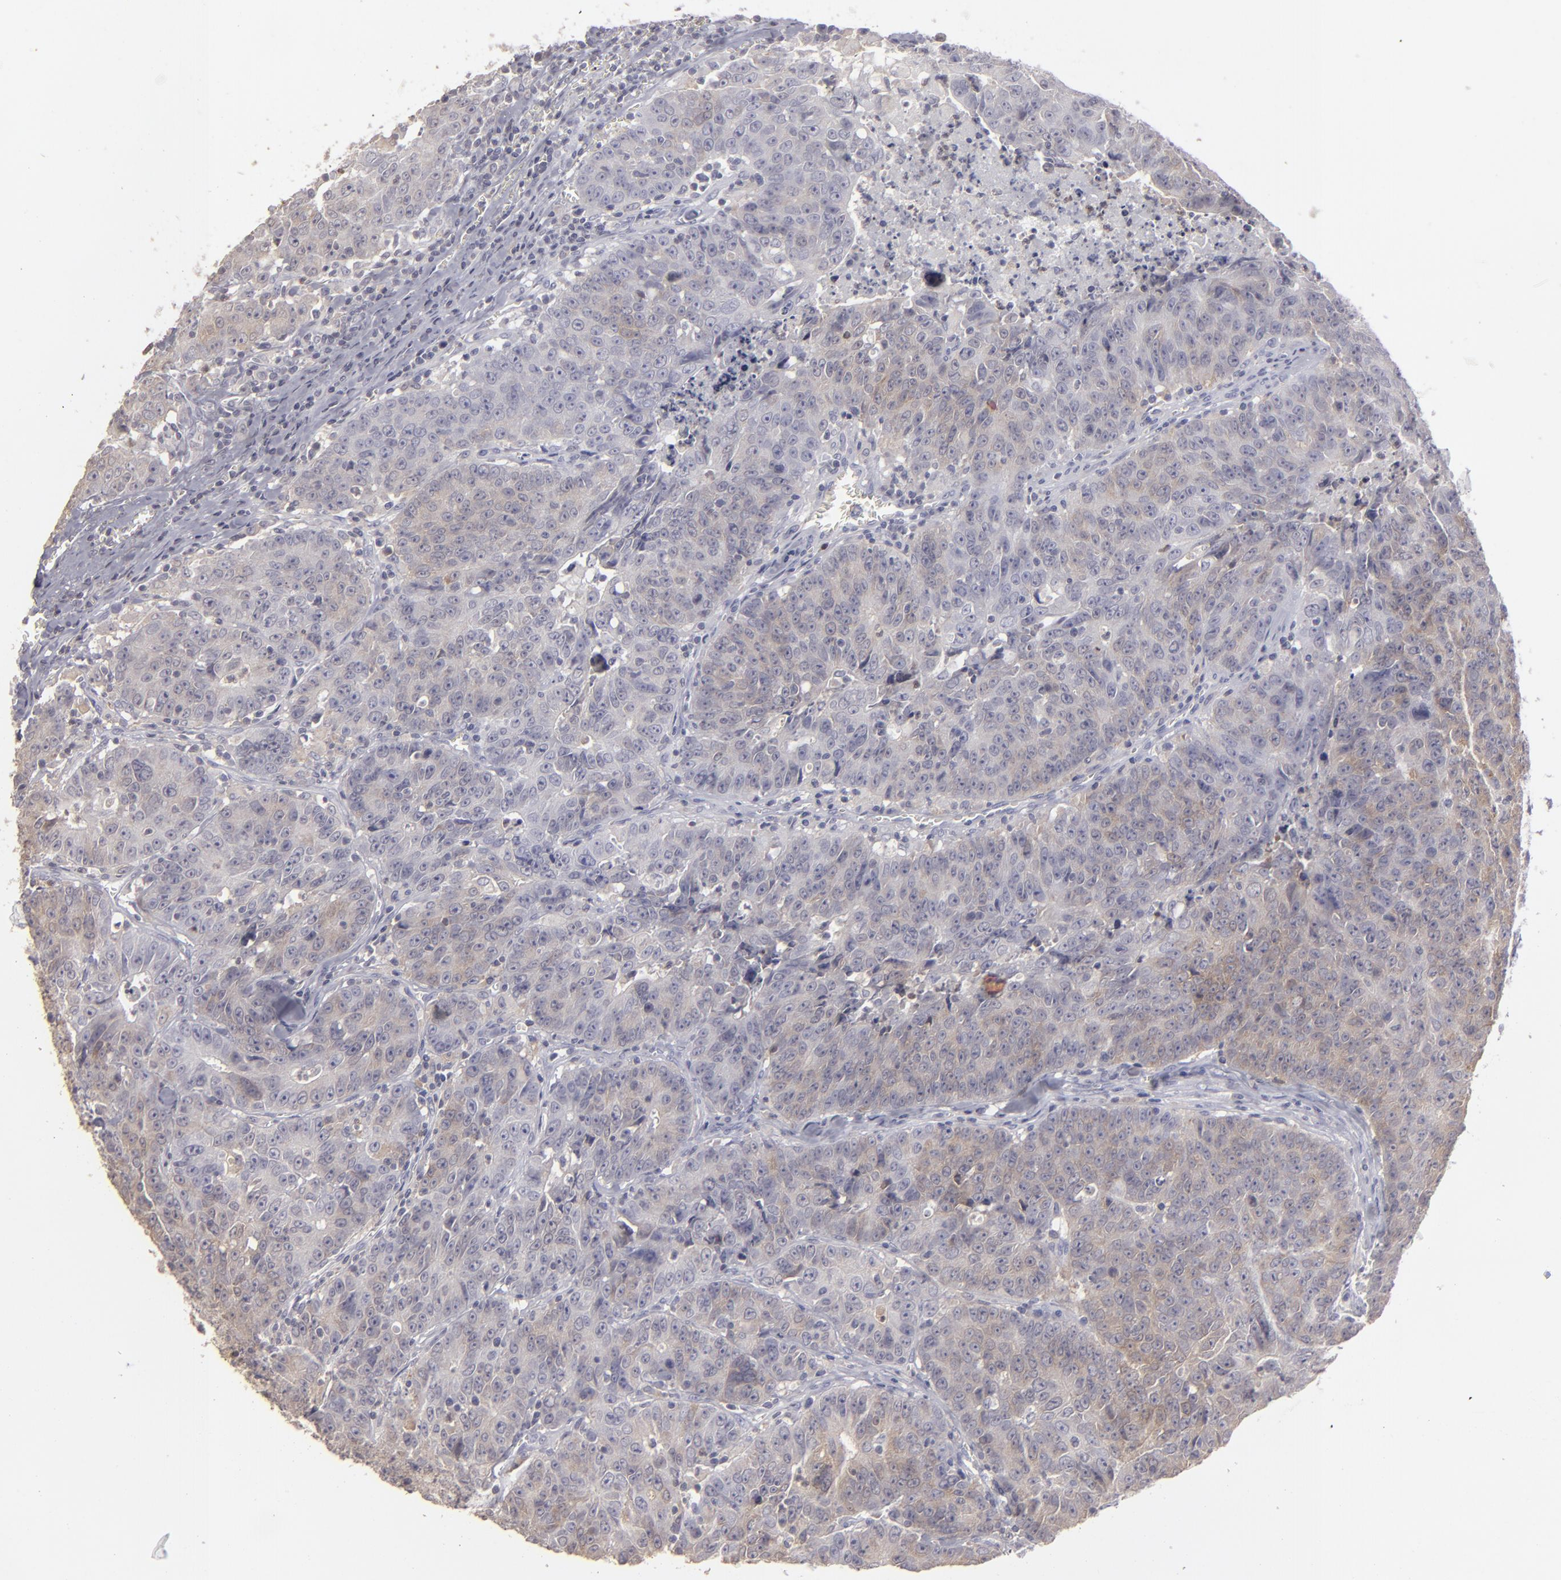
{"staining": {"intensity": "weak", "quantity": "25%-75%", "location": "cytoplasmic/membranous"}, "tissue": "colorectal cancer", "cell_type": "Tumor cells", "image_type": "cancer", "snomed": [{"axis": "morphology", "description": "Adenocarcinoma, NOS"}, {"axis": "topography", "description": "Colon"}], "caption": "Protein staining of colorectal cancer (adenocarcinoma) tissue shows weak cytoplasmic/membranous positivity in about 25%-75% of tumor cells.", "gene": "SEMA3G", "patient": {"sex": "male", "age": 82}}